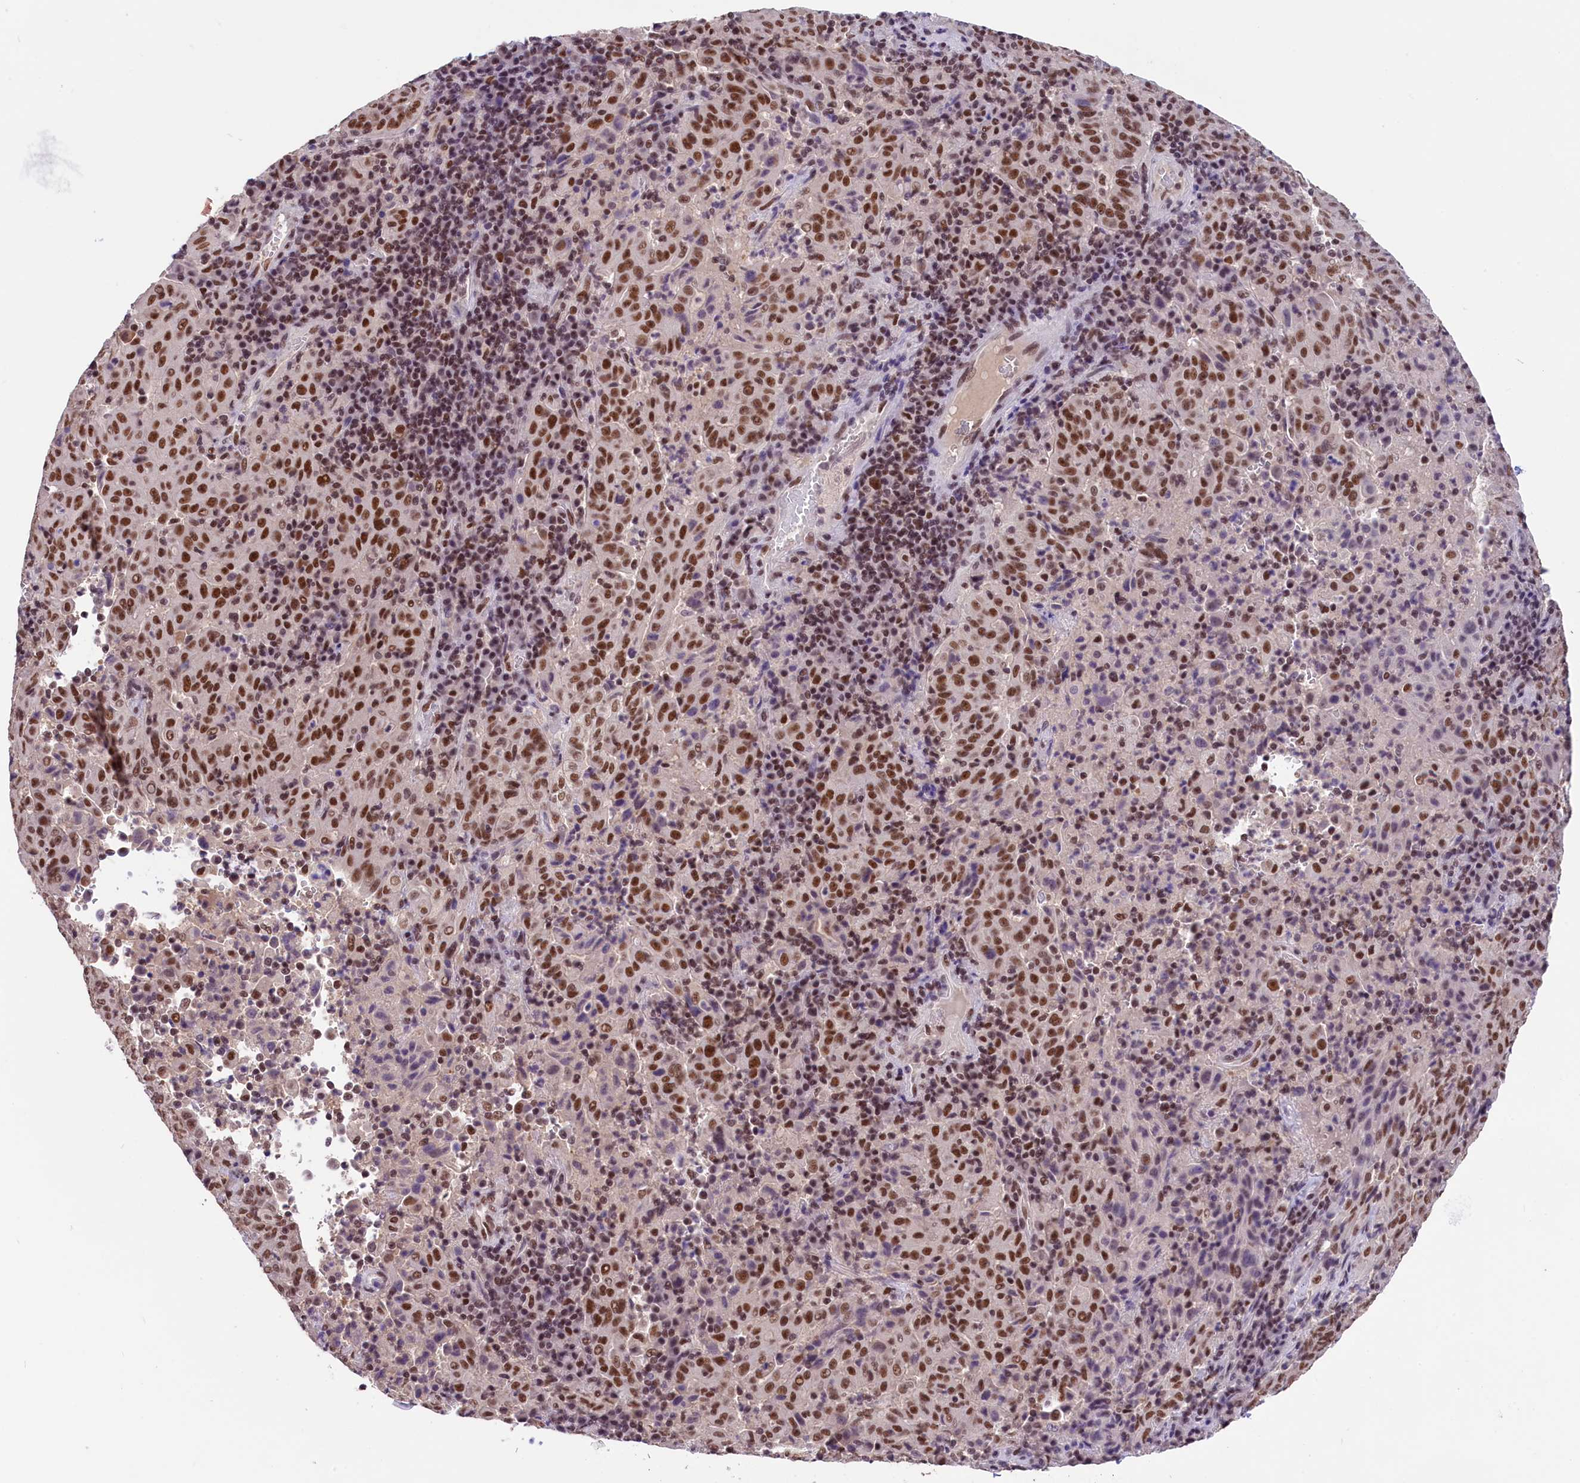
{"staining": {"intensity": "moderate", "quantity": ">75%", "location": "nuclear"}, "tissue": "pancreatic cancer", "cell_type": "Tumor cells", "image_type": "cancer", "snomed": [{"axis": "morphology", "description": "Adenocarcinoma, NOS"}, {"axis": "topography", "description": "Pancreas"}], "caption": "Pancreatic adenocarcinoma stained with IHC demonstrates moderate nuclear expression in approximately >75% of tumor cells. The staining is performed using DAB (3,3'-diaminobenzidine) brown chromogen to label protein expression. The nuclei are counter-stained blue using hematoxylin.", "gene": "ZC3H4", "patient": {"sex": "male", "age": 63}}